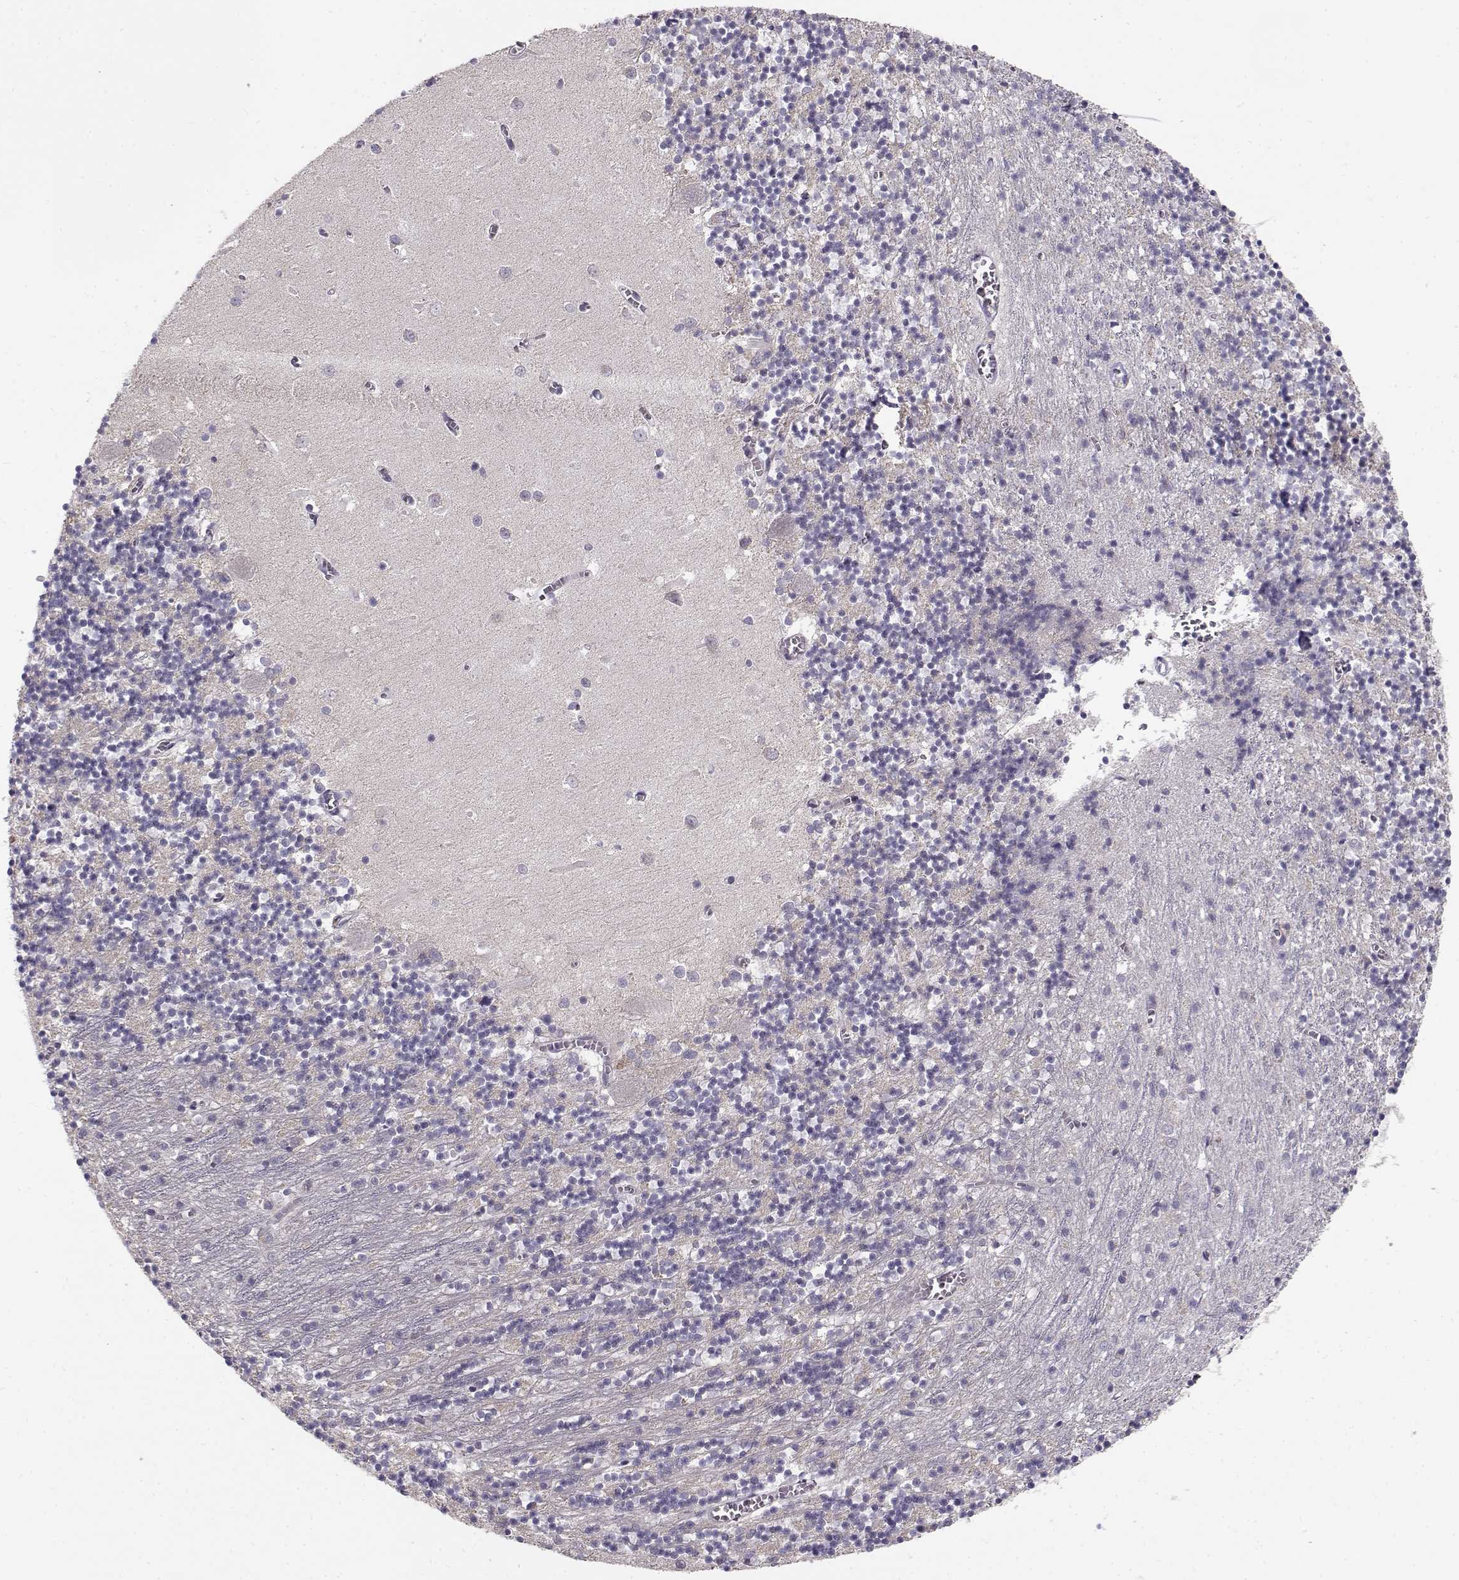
{"staining": {"intensity": "negative", "quantity": "none", "location": "none"}, "tissue": "cerebellum", "cell_type": "Cells in granular layer", "image_type": "normal", "snomed": [{"axis": "morphology", "description": "Normal tissue, NOS"}, {"axis": "topography", "description": "Cerebellum"}], "caption": "This is a image of immunohistochemistry (IHC) staining of normal cerebellum, which shows no positivity in cells in granular layer.", "gene": "SLC4A5", "patient": {"sex": "female", "age": 64}}